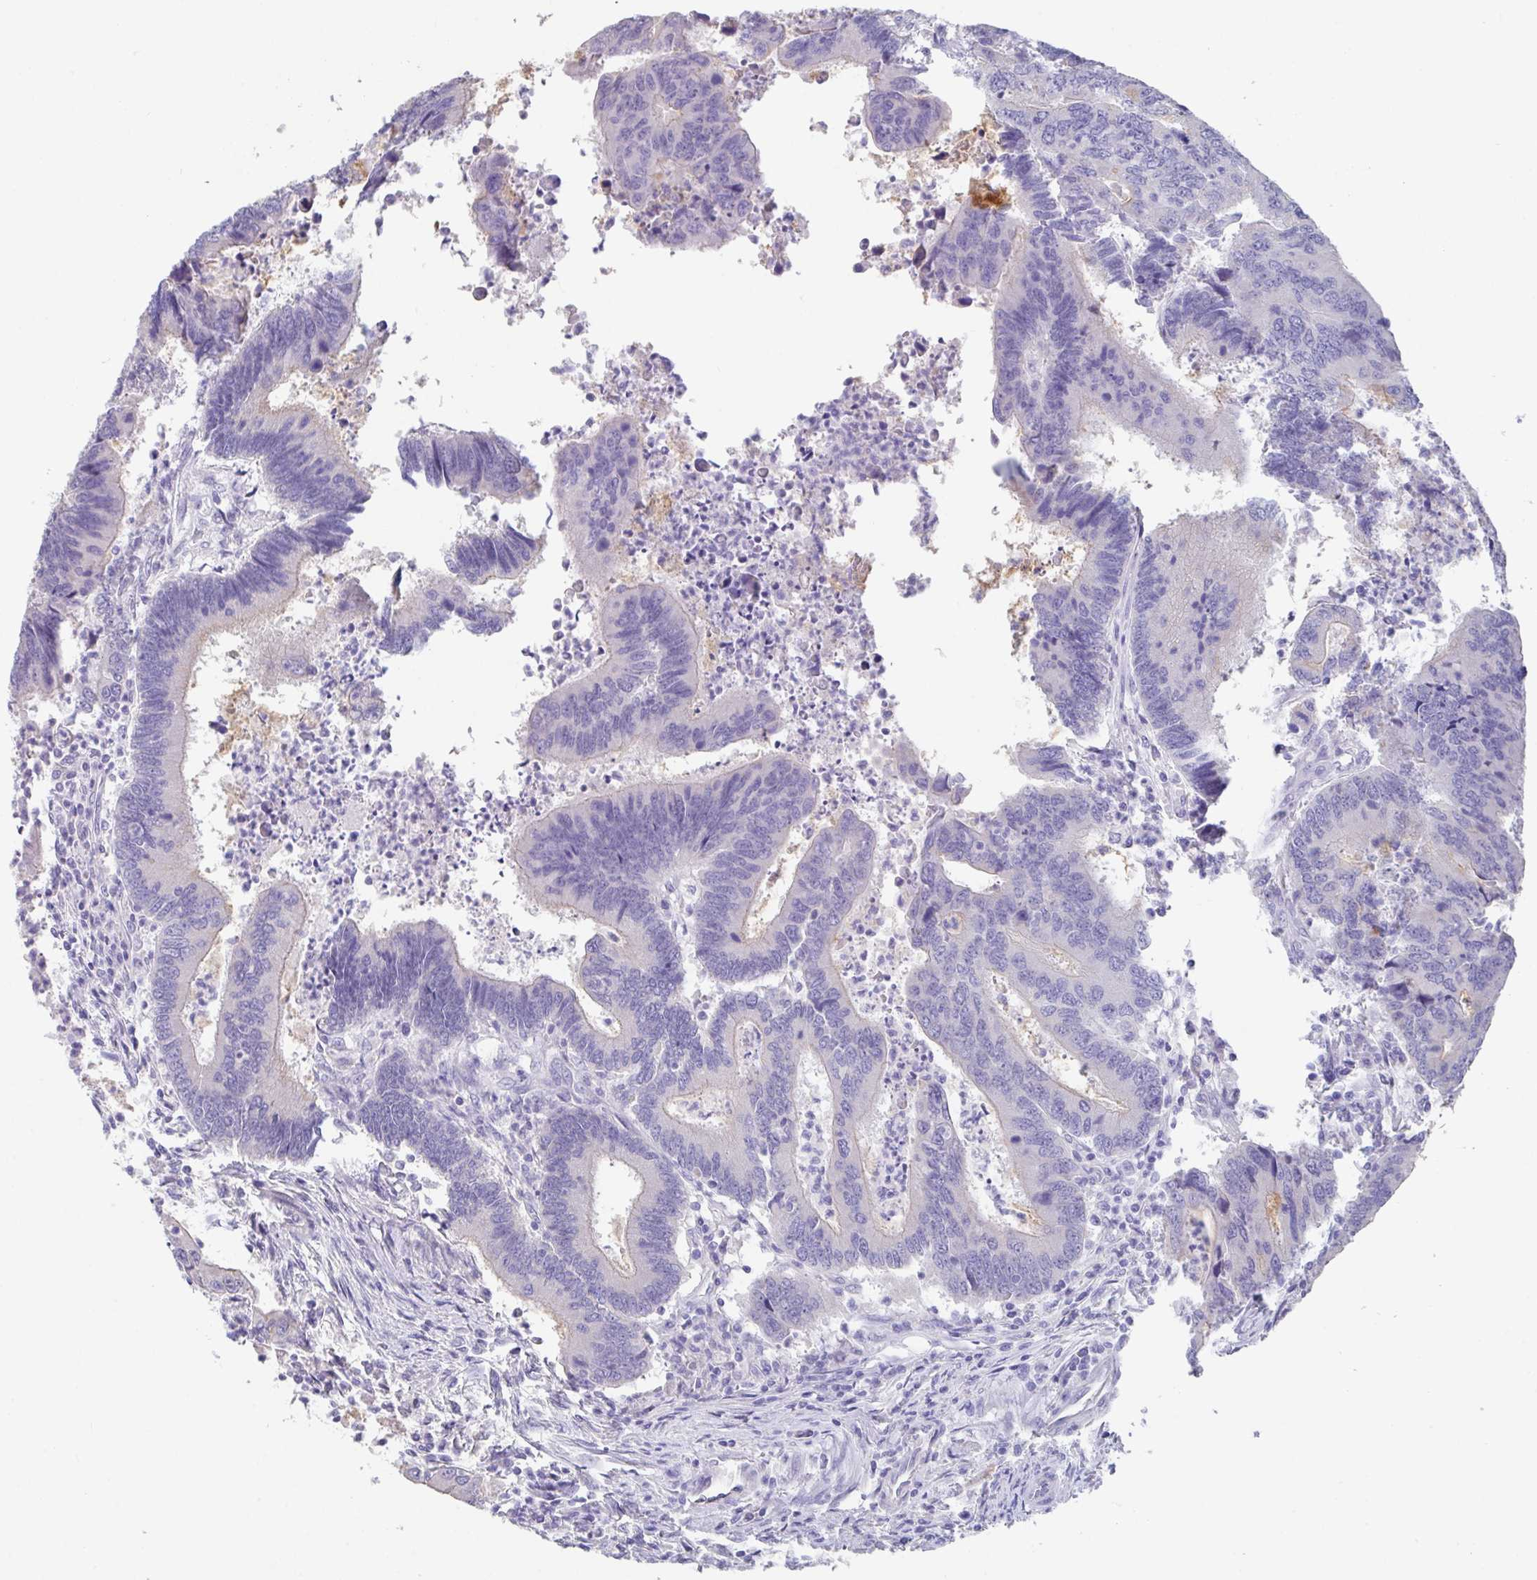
{"staining": {"intensity": "weak", "quantity": "<25%", "location": "cytoplasmic/membranous"}, "tissue": "colorectal cancer", "cell_type": "Tumor cells", "image_type": "cancer", "snomed": [{"axis": "morphology", "description": "Adenocarcinoma, NOS"}, {"axis": "topography", "description": "Colon"}], "caption": "Photomicrograph shows no protein staining in tumor cells of adenocarcinoma (colorectal) tissue.", "gene": "SLC44A4", "patient": {"sex": "female", "age": 67}}